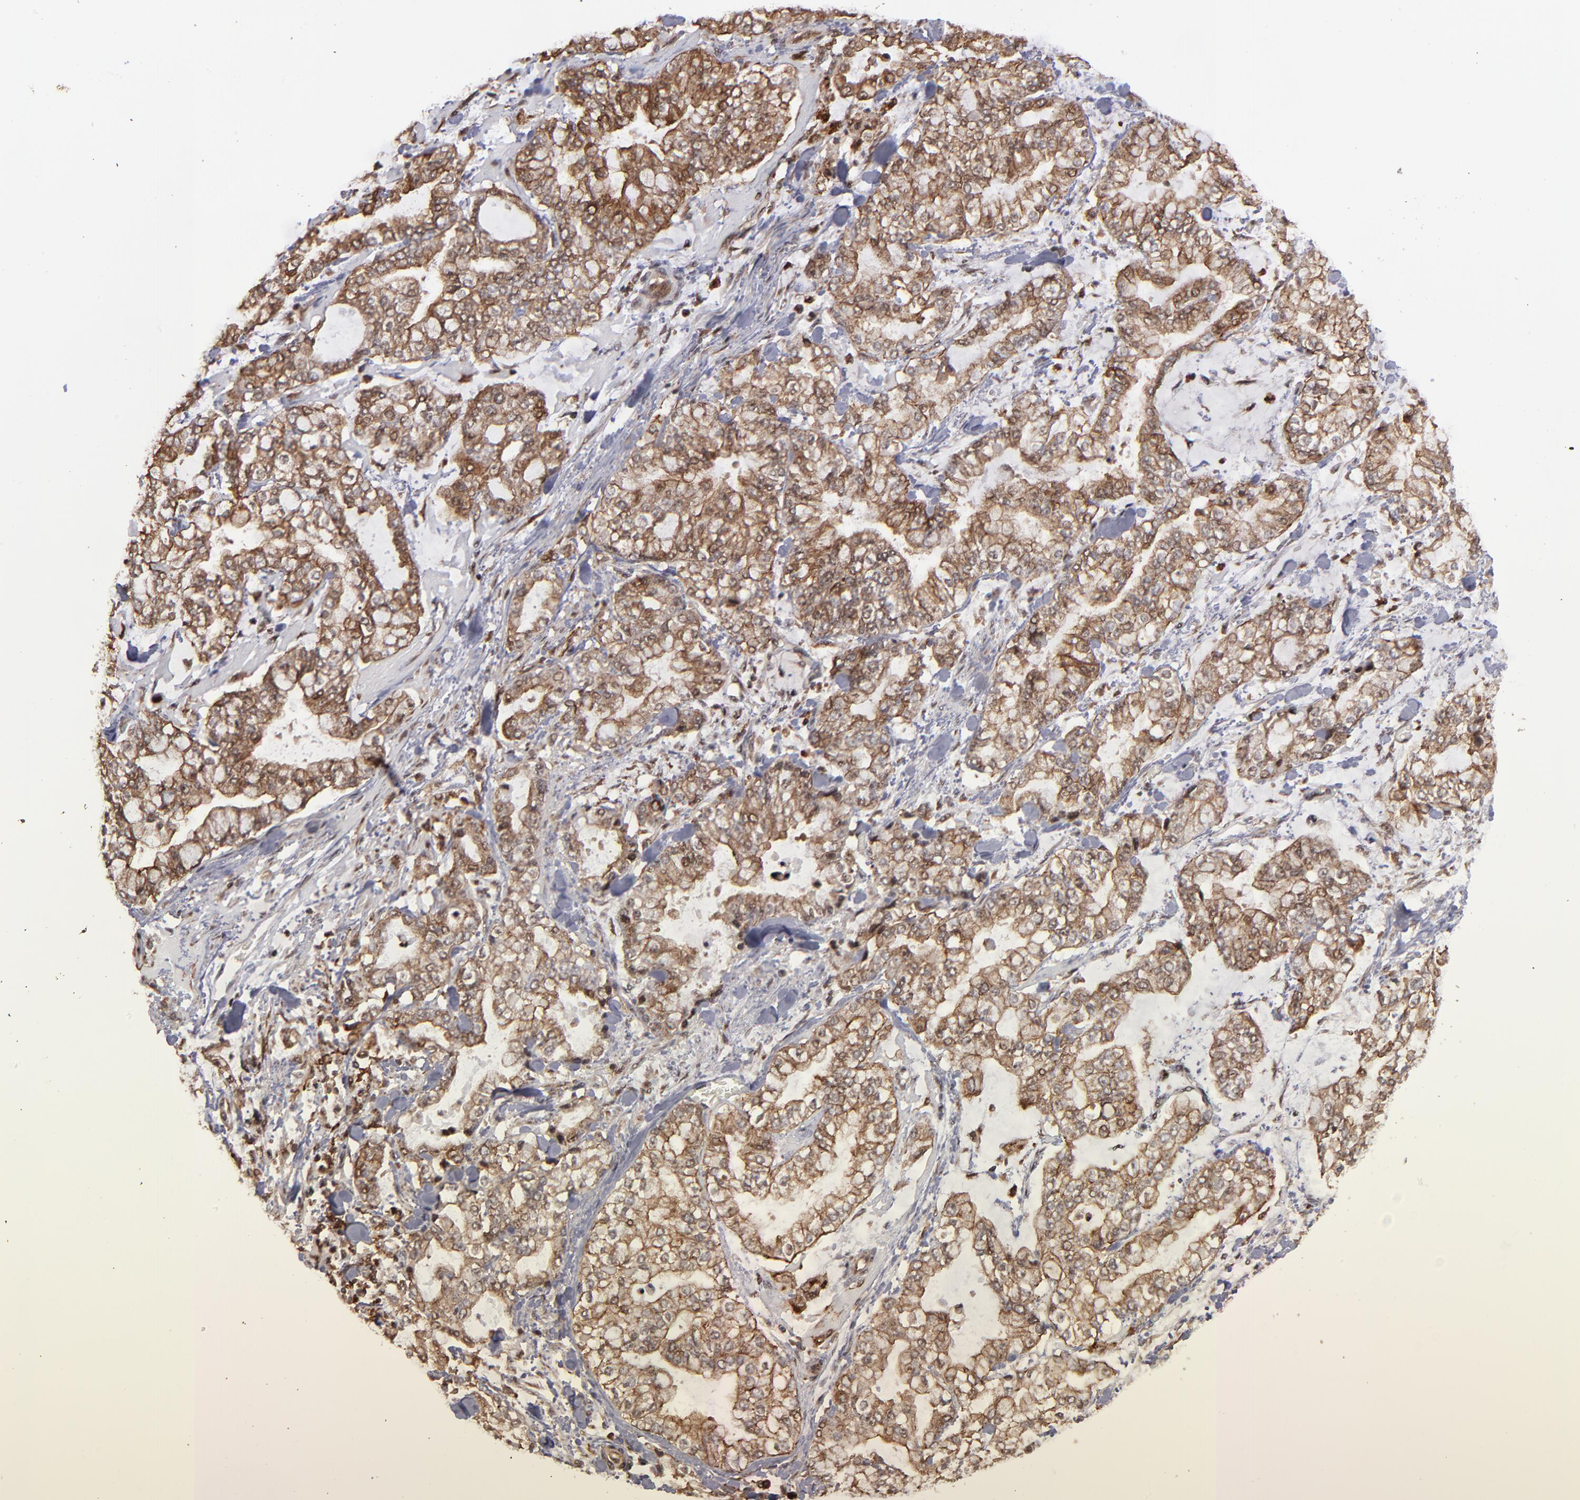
{"staining": {"intensity": "strong", "quantity": ">75%", "location": "cytoplasmic/membranous,nuclear"}, "tissue": "stomach cancer", "cell_type": "Tumor cells", "image_type": "cancer", "snomed": [{"axis": "morphology", "description": "Normal tissue, NOS"}, {"axis": "morphology", "description": "Adenocarcinoma, NOS"}, {"axis": "topography", "description": "Stomach, upper"}, {"axis": "topography", "description": "Stomach"}], "caption": "Immunohistochemical staining of human stomach cancer exhibits high levels of strong cytoplasmic/membranous and nuclear staining in approximately >75% of tumor cells.", "gene": "RGS6", "patient": {"sex": "male", "age": 76}}